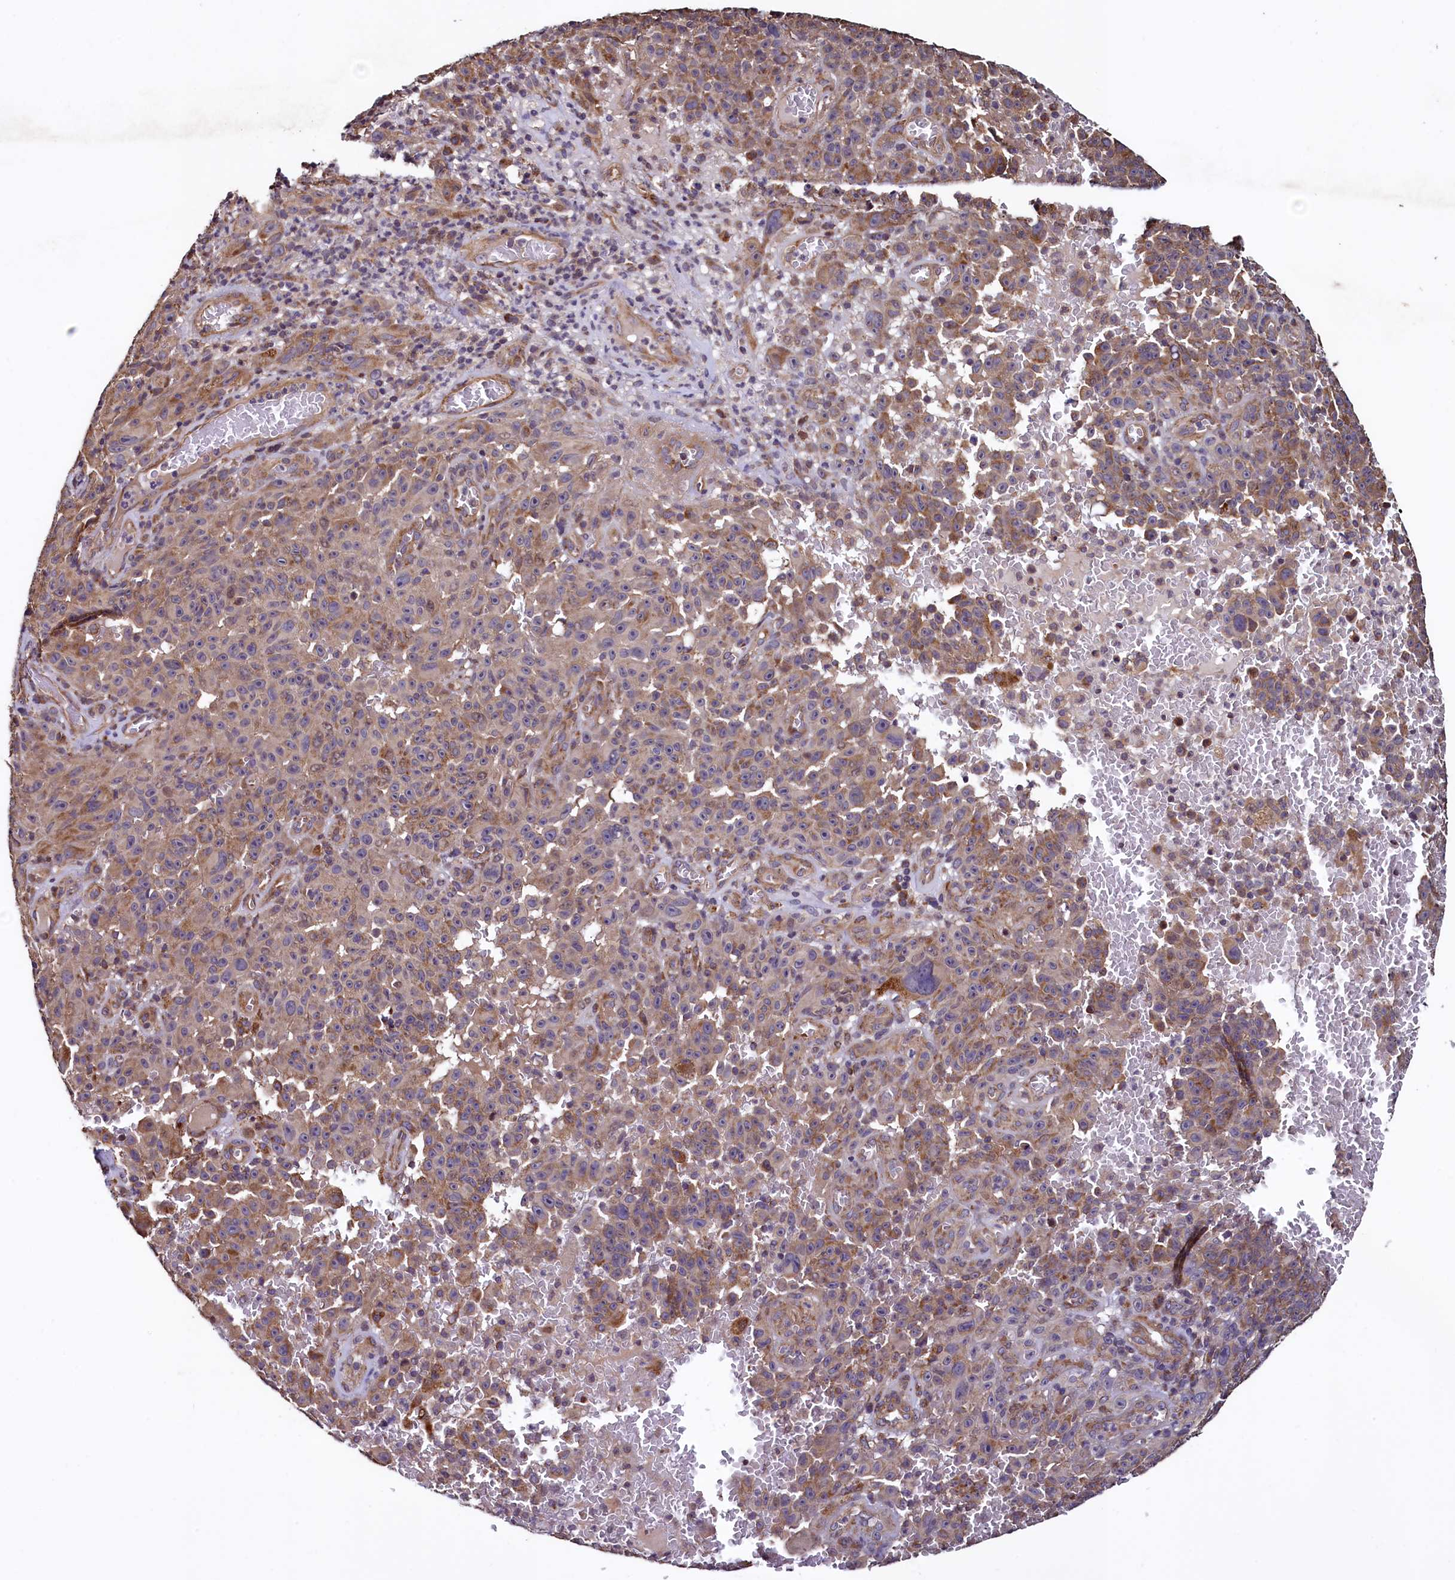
{"staining": {"intensity": "moderate", "quantity": "25%-75%", "location": "cytoplasmic/membranous"}, "tissue": "melanoma", "cell_type": "Tumor cells", "image_type": "cancer", "snomed": [{"axis": "morphology", "description": "Malignant melanoma, NOS"}, {"axis": "topography", "description": "Skin"}], "caption": "This micrograph exhibits malignant melanoma stained with IHC to label a protein in brown. The cytoplasmic/membranous of tumor cells show moderate positivity for the protein. Nuclei are counter-stained blue.", "gene": "RBFA", "patient": {"sex": "female", "age": 82}}